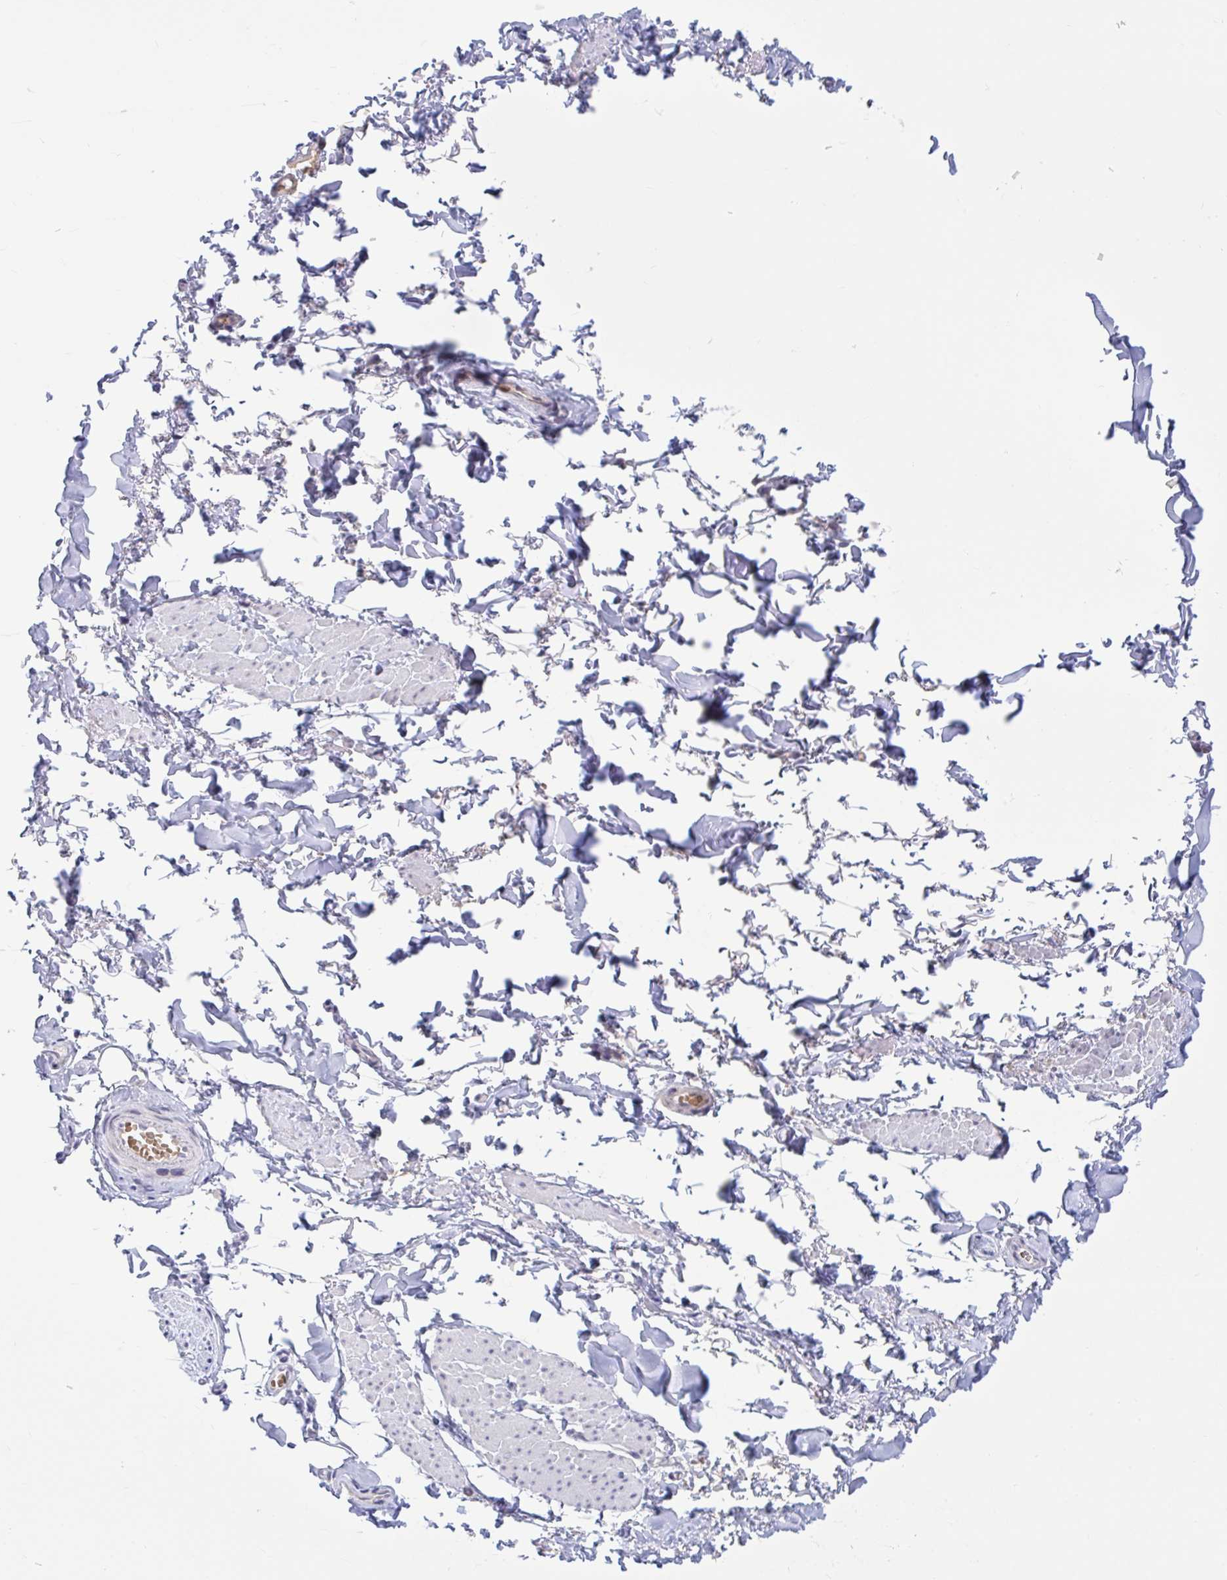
{"staining": {"intensity": "negative", "quantity": "none", "location": "none"}, "tissue": "adipose tissue", "cell_type": "Adipocytes", "image_type": "normal", "snomed": [{"axis": "morphology", "description": "Normal tissue, NOS"}, {"axis": "topography", "description": "Vulva"}, {"axis": "topography", "description": "Peripheral nerve tissue"}], "caption": "Adipose tissue stained for a protein using immunohistochemistry (IHC) demonstrates no expression adipocytes.", "gene": "CNGB3", "patient": {"sex": "female", "age": 66}}